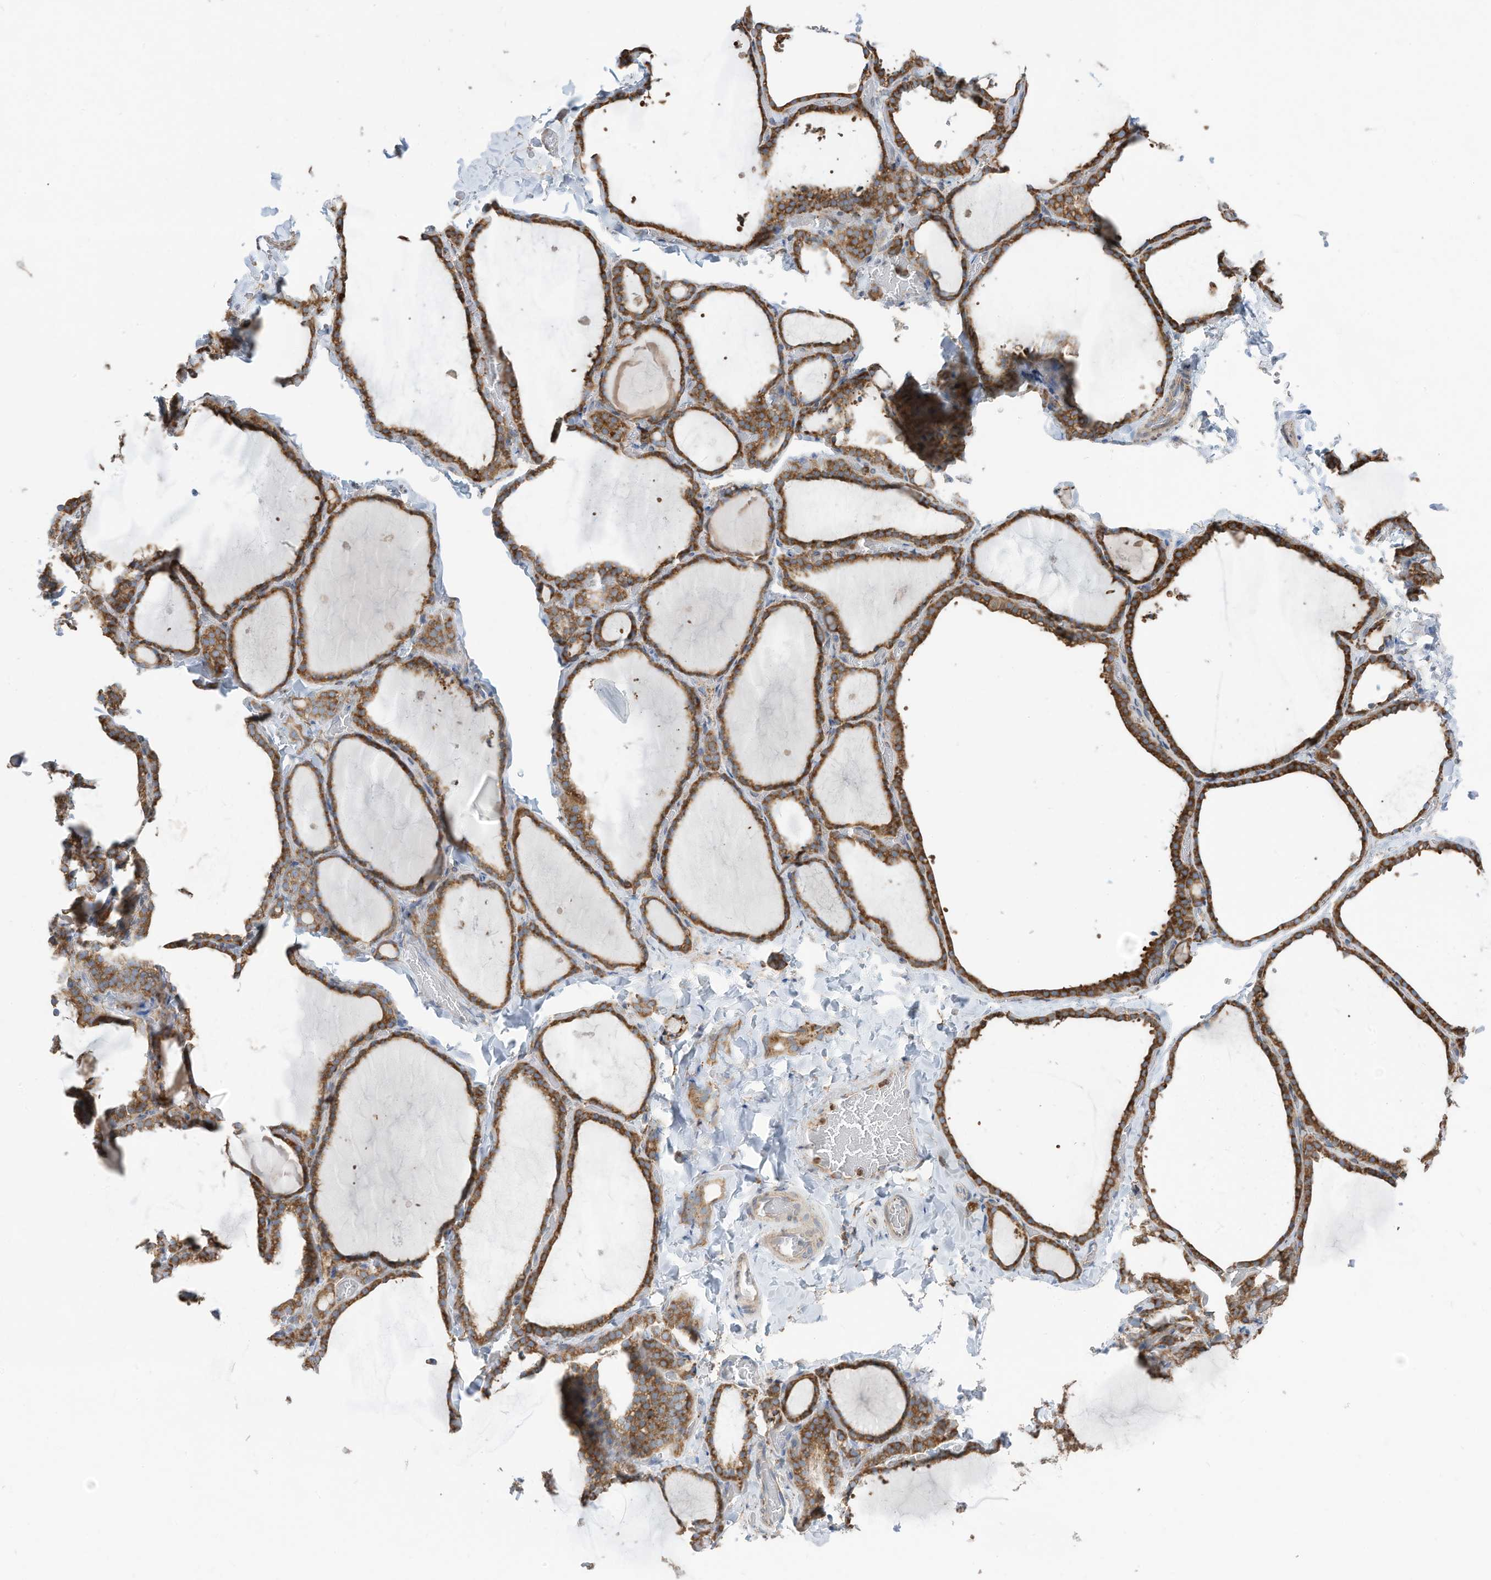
{"staining": {"intensity": "moderate", "quantity": ">75%", "location": "cytoplasmic/membranous"}, "tissue": "thyroid gland", "cell_type": "Glandular cells", "image_type": "normal", "snomed": [{"axis": "morphology", "description": "Normal tissue, NOS"}, {"axis": "topography", "description": "Thyroid gland"}], "caption": "Moderate cytoplasmic/membranous protein expression is appreciated in about >75% of glandular cells in thyroid gland.", "gene": "ZNF354C", "patient": {"sex": "female", "age": 22}}